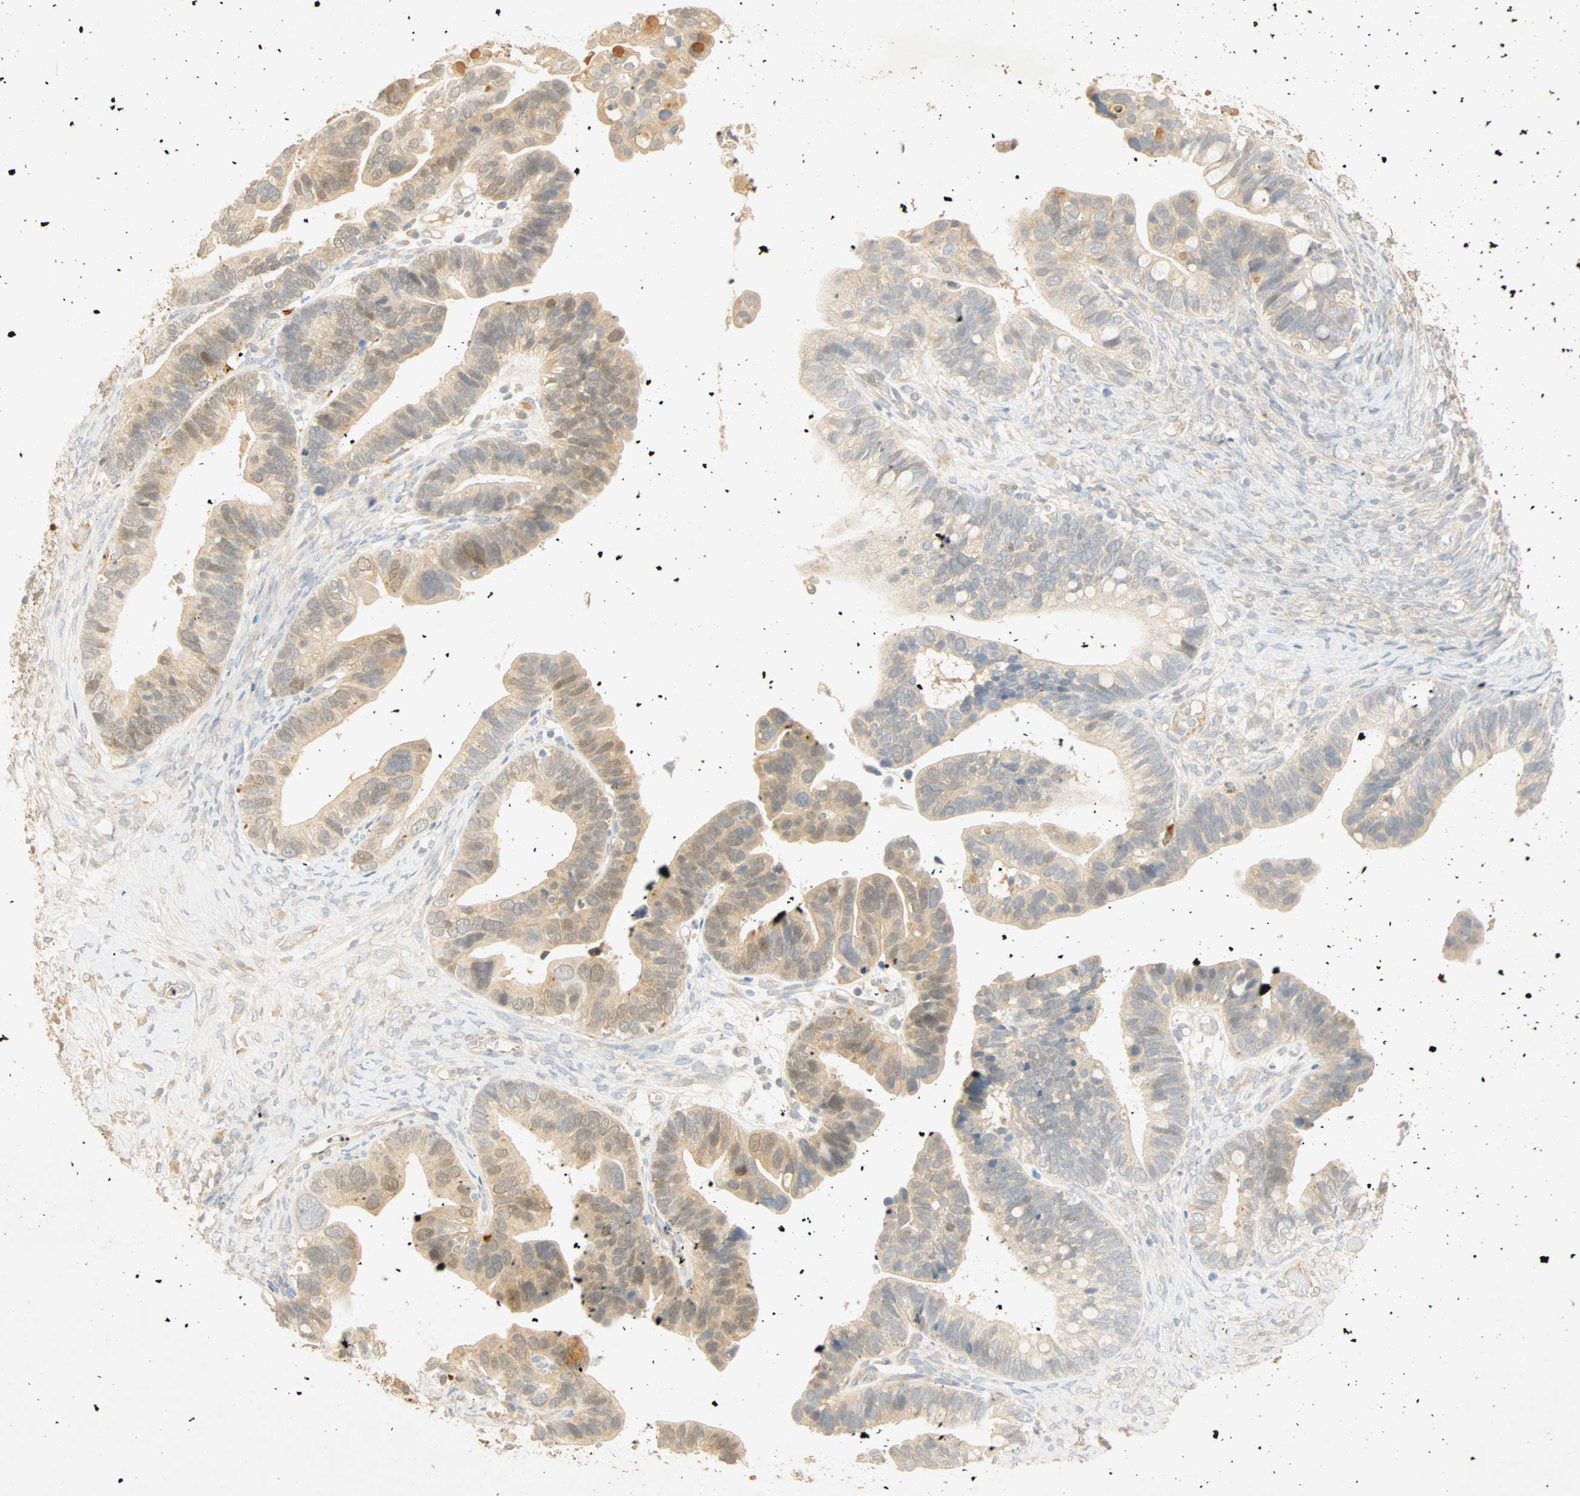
{"staining": {"intensity": "moderate", "quantity": ">75%", "location": "cytoplasmic/membranous"}, "tissue": "ovarian cancer", "cell_type": "Tumor cells", "image_type": "cancer", "snomed": [{"axis": "morphology", "description": "Cystadenocarcinoma, serous, NOS"}, {"axis": "topography", "description": "Ovary"}], "caption": "This micrograph shows immunohistochemistry (IHC) staining of human ovarian serous cystadenocarcinoma, with medium moderate cytoplasmic/membranous staining in about >75% of tumor cells.", "gene": "SELENBP1", "patient": {"sex": "female", "age": 56}}